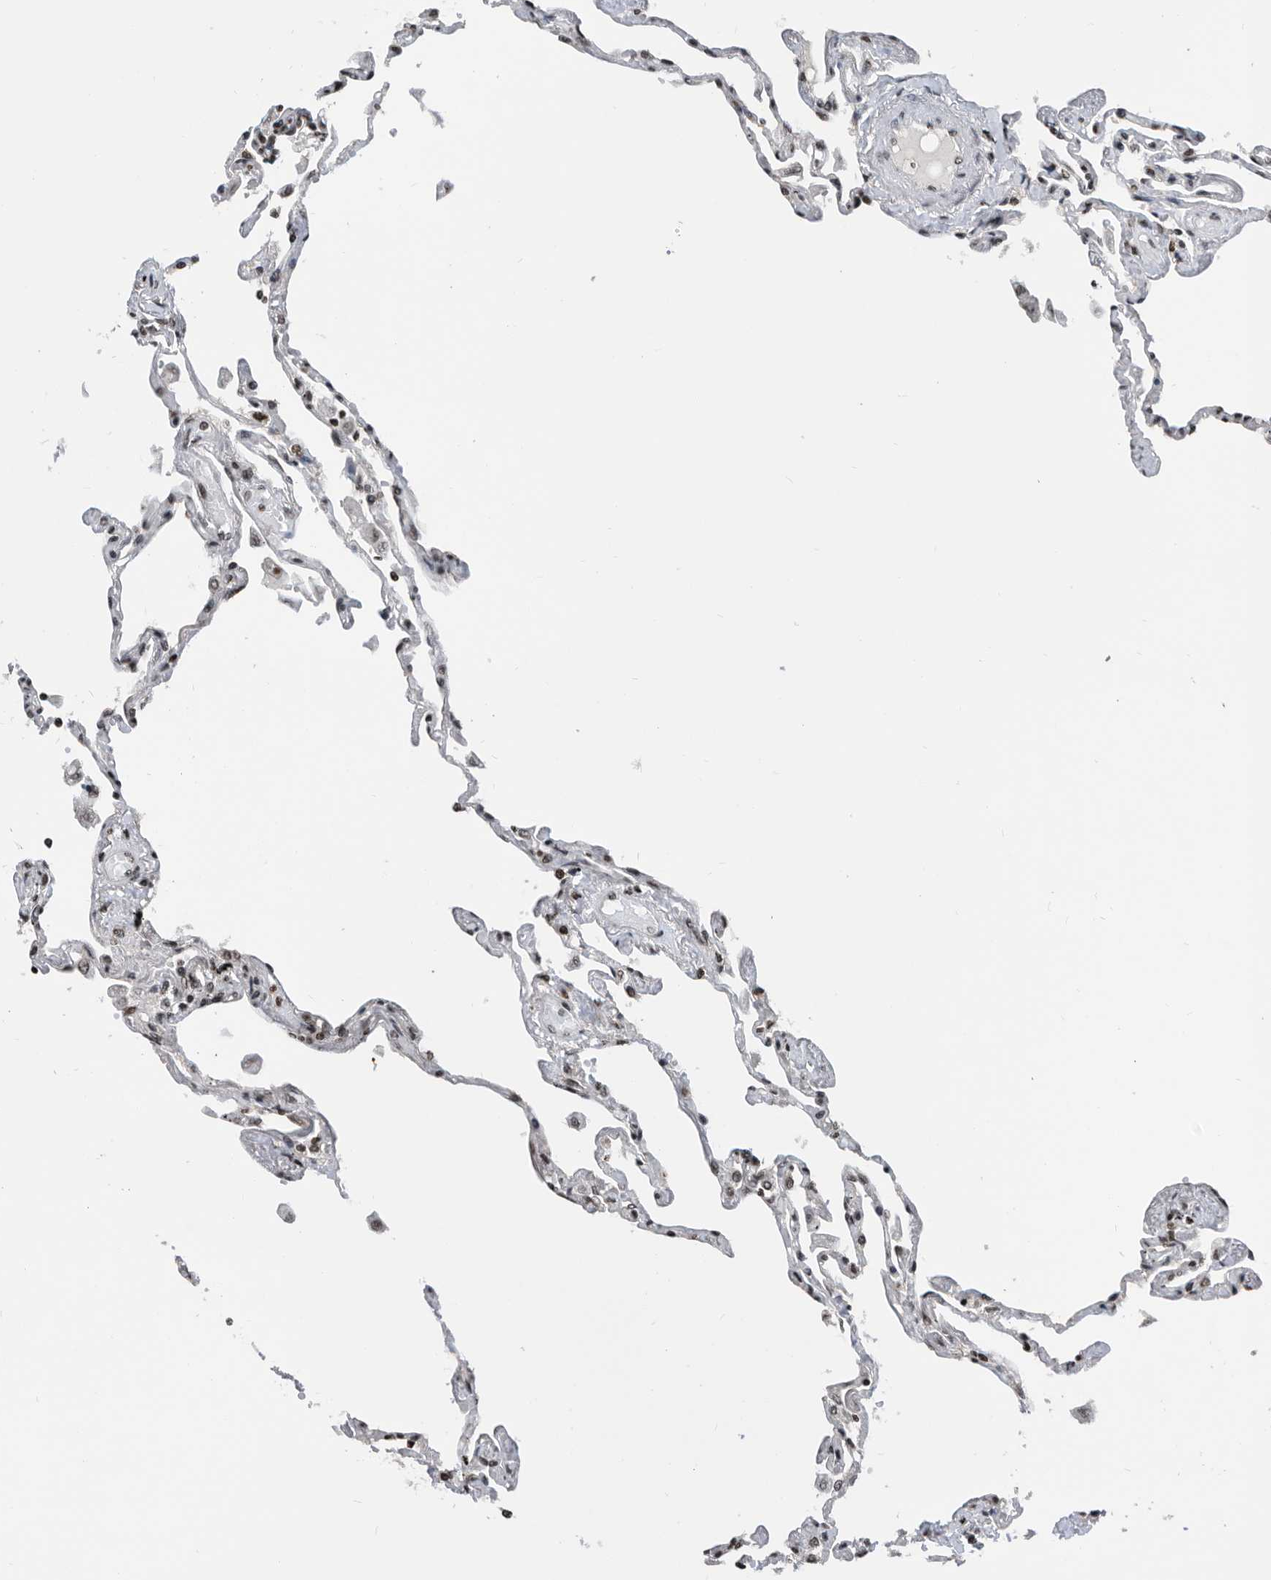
{"staining": {"intensity": "moderate", "quantity": "25%-75%", "location": "nuclear"}, "tissue": "lung", "cell_type": "Alveolar cells", "image_type": "normal", "snomed": [{"axis": "morphology", "description": "Normal tissue, NOS"}, {"axis": "topography", "description": "Lung"}], "caption": "Immunohistochemical staining of benign lung reveals 25%-75% levels of moderate nuclear protein staining in approximately 25%-75% of alveolar cells.", "gene": "SNRNP48", "patient": {"sex": "female", "age": 67}}